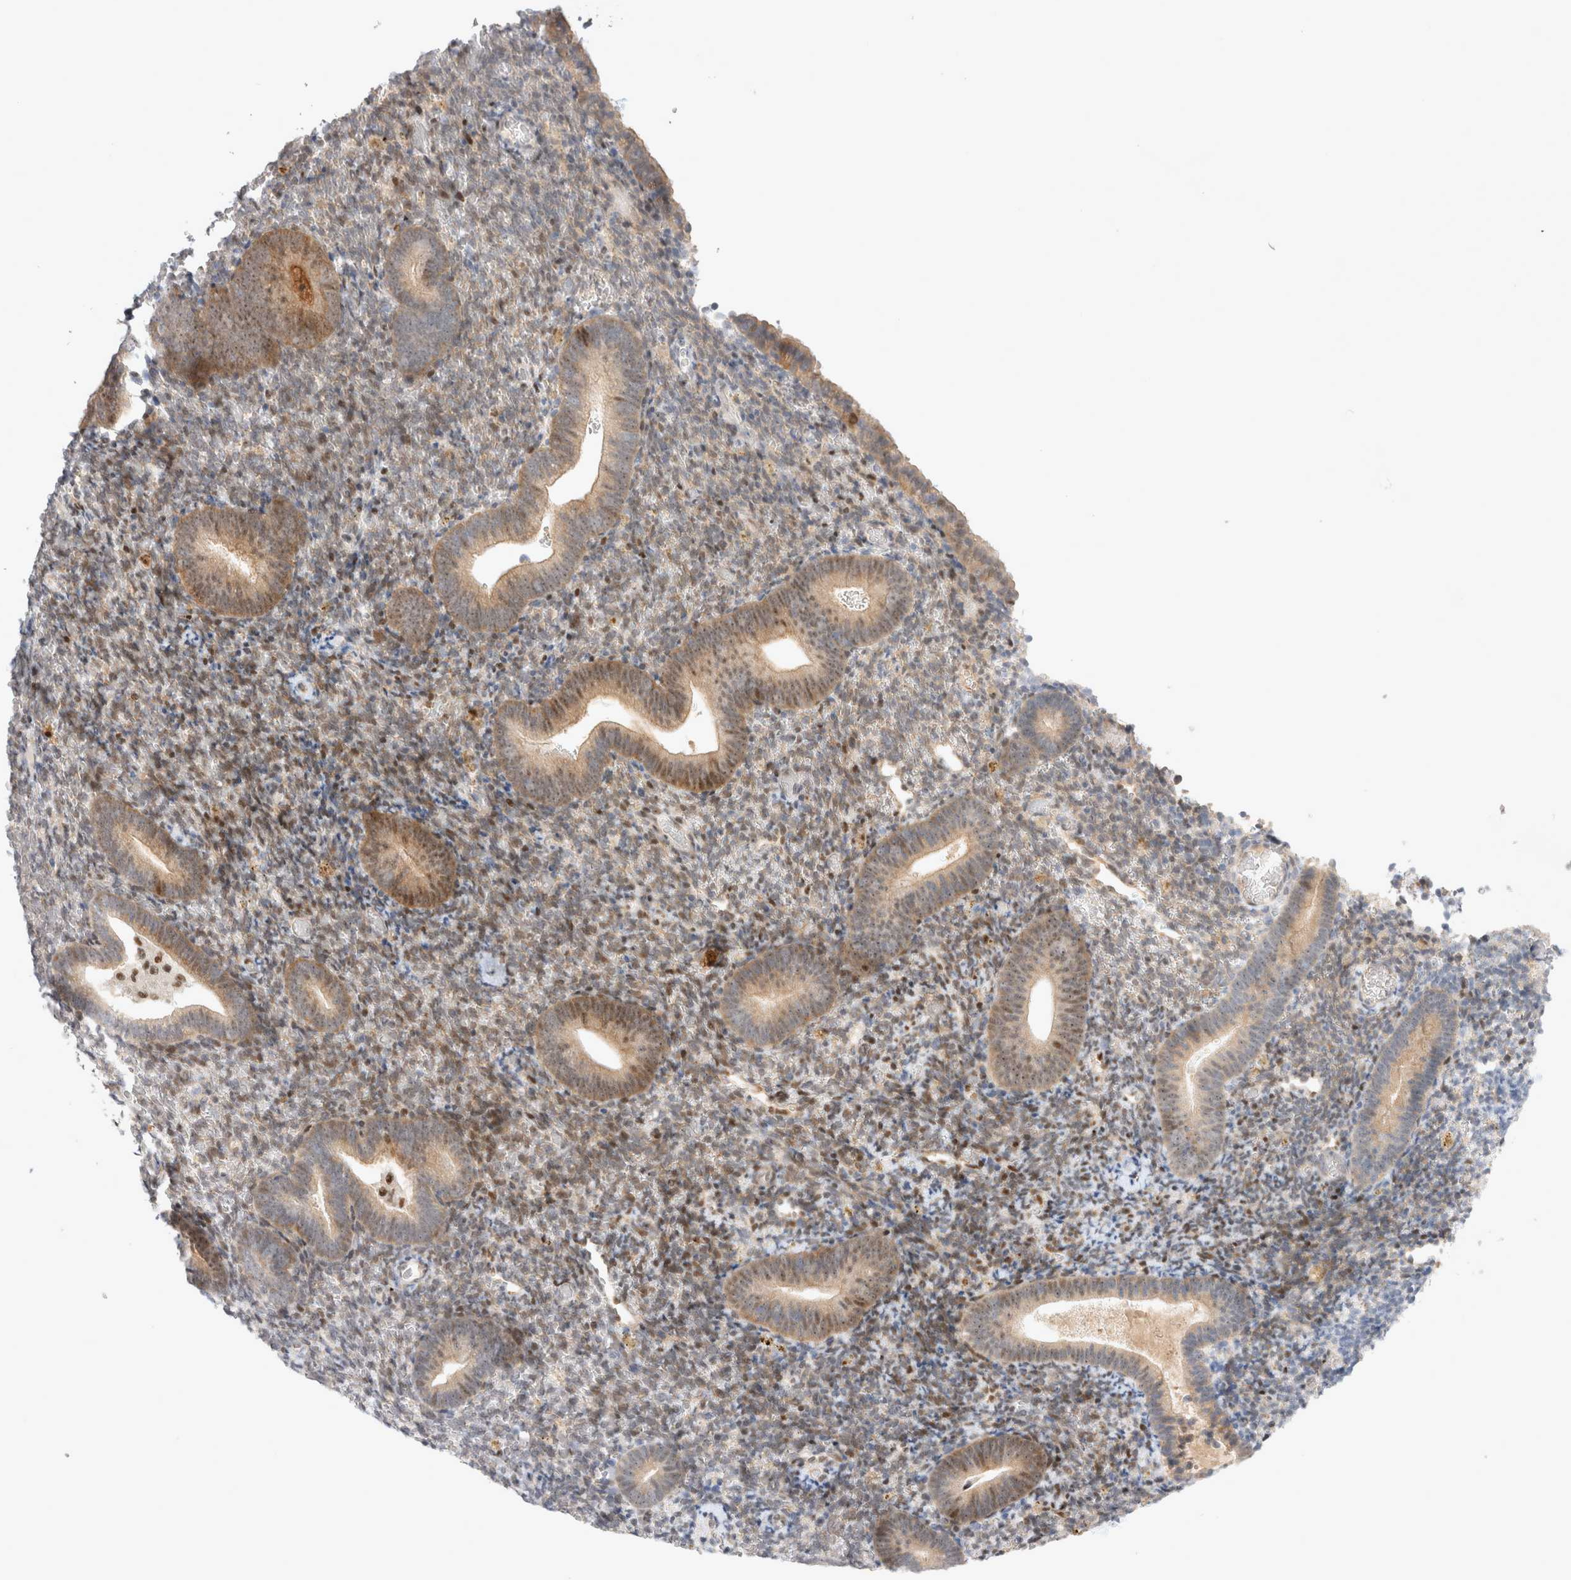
{"staining": {"intensity": "strong", "quantity": "25%-75%", "location": "nuclear"}, "tissue": "endometrium", "cell_type": "Cells in endometrial stroma", "image_type": "normal", "snomed": [{"axis": "morphology", "description": "Normal tissue, NOS"}, {"axis": "topography", "description": "Endometrium"}], "caption": "A brown stain highlights strong nuclear expression of a protein in cells in endometrial stroma of unremarkable endometrium. (Brightfield microscopy of DAB IHC at high magnification).", "gene": "TCF4", "patient": {"sex": "female", "age": 51}}